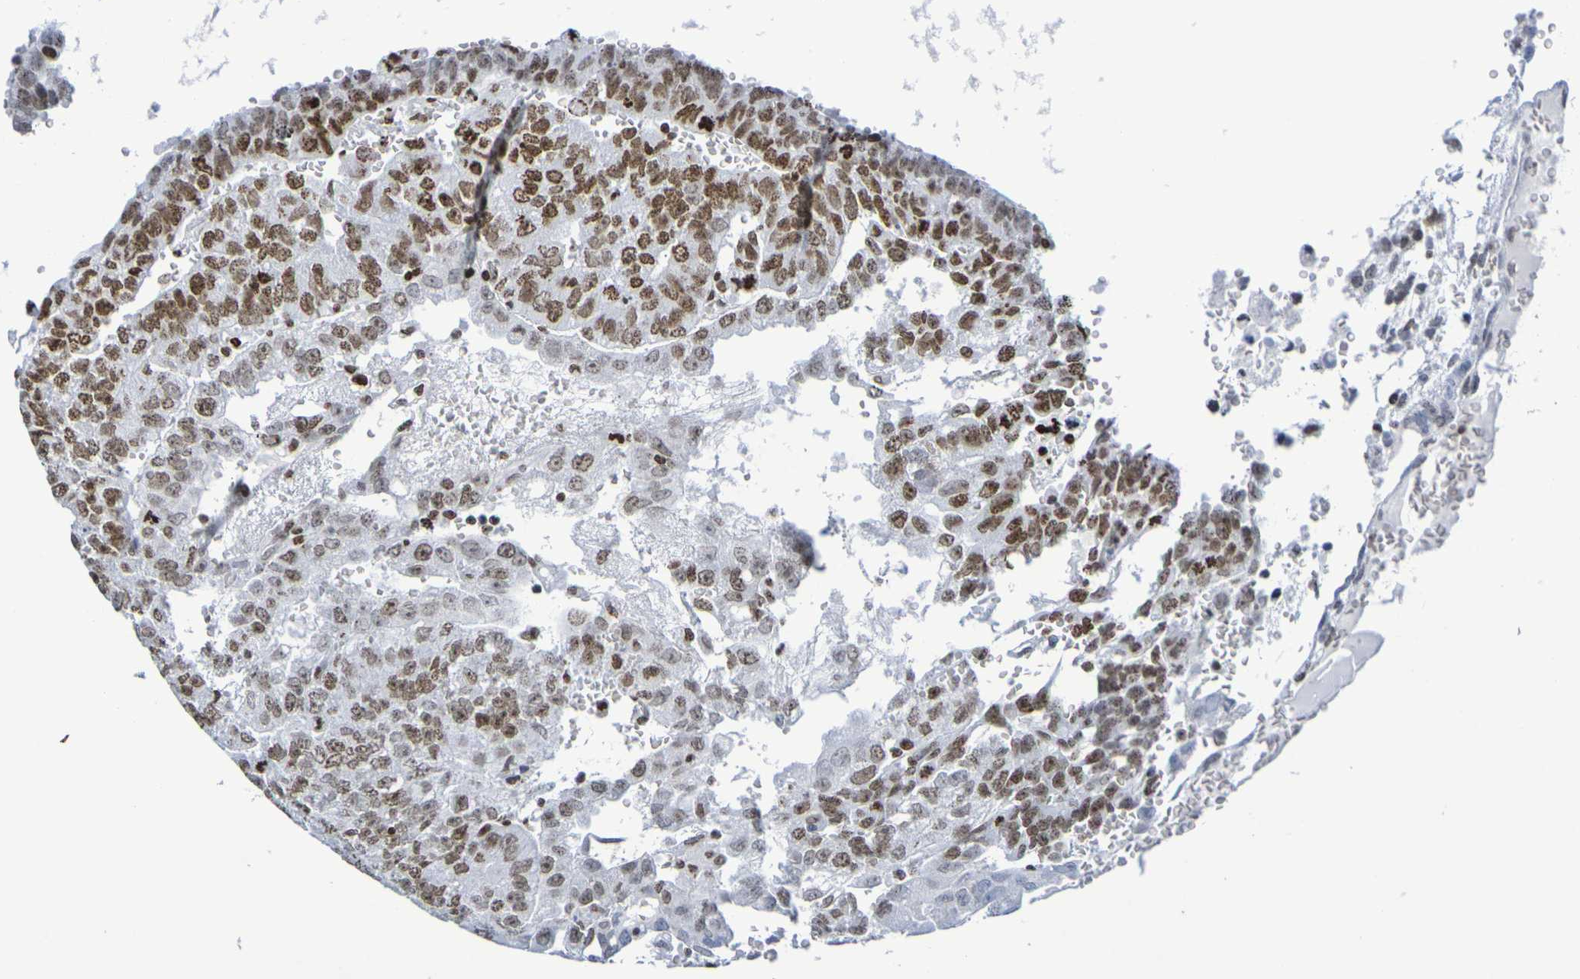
{"staining": {"intensity": "moderate", "quantity": ">75%", "location": "nuclear"}, "tissue": "testis cancer", "cell_type": "Tumor cells", "image_type": "cancer", "snomed": [{"axis": "morphology", "description": "Seminoma, NOS"}, {"axis": "morphology", "description": "Carcinoma, Embryonal, NOS"}, {"axis": "topography", "description": "Testis"}], "caption": "Immunohistochemistry (IHC) (DAB) staining of human seminoma (testis) exhibits moderate nuclear protein positivity in about >75% of tumor cells.", "gene": "H1-5", "patient": {"sex": "male", "age": 52}}